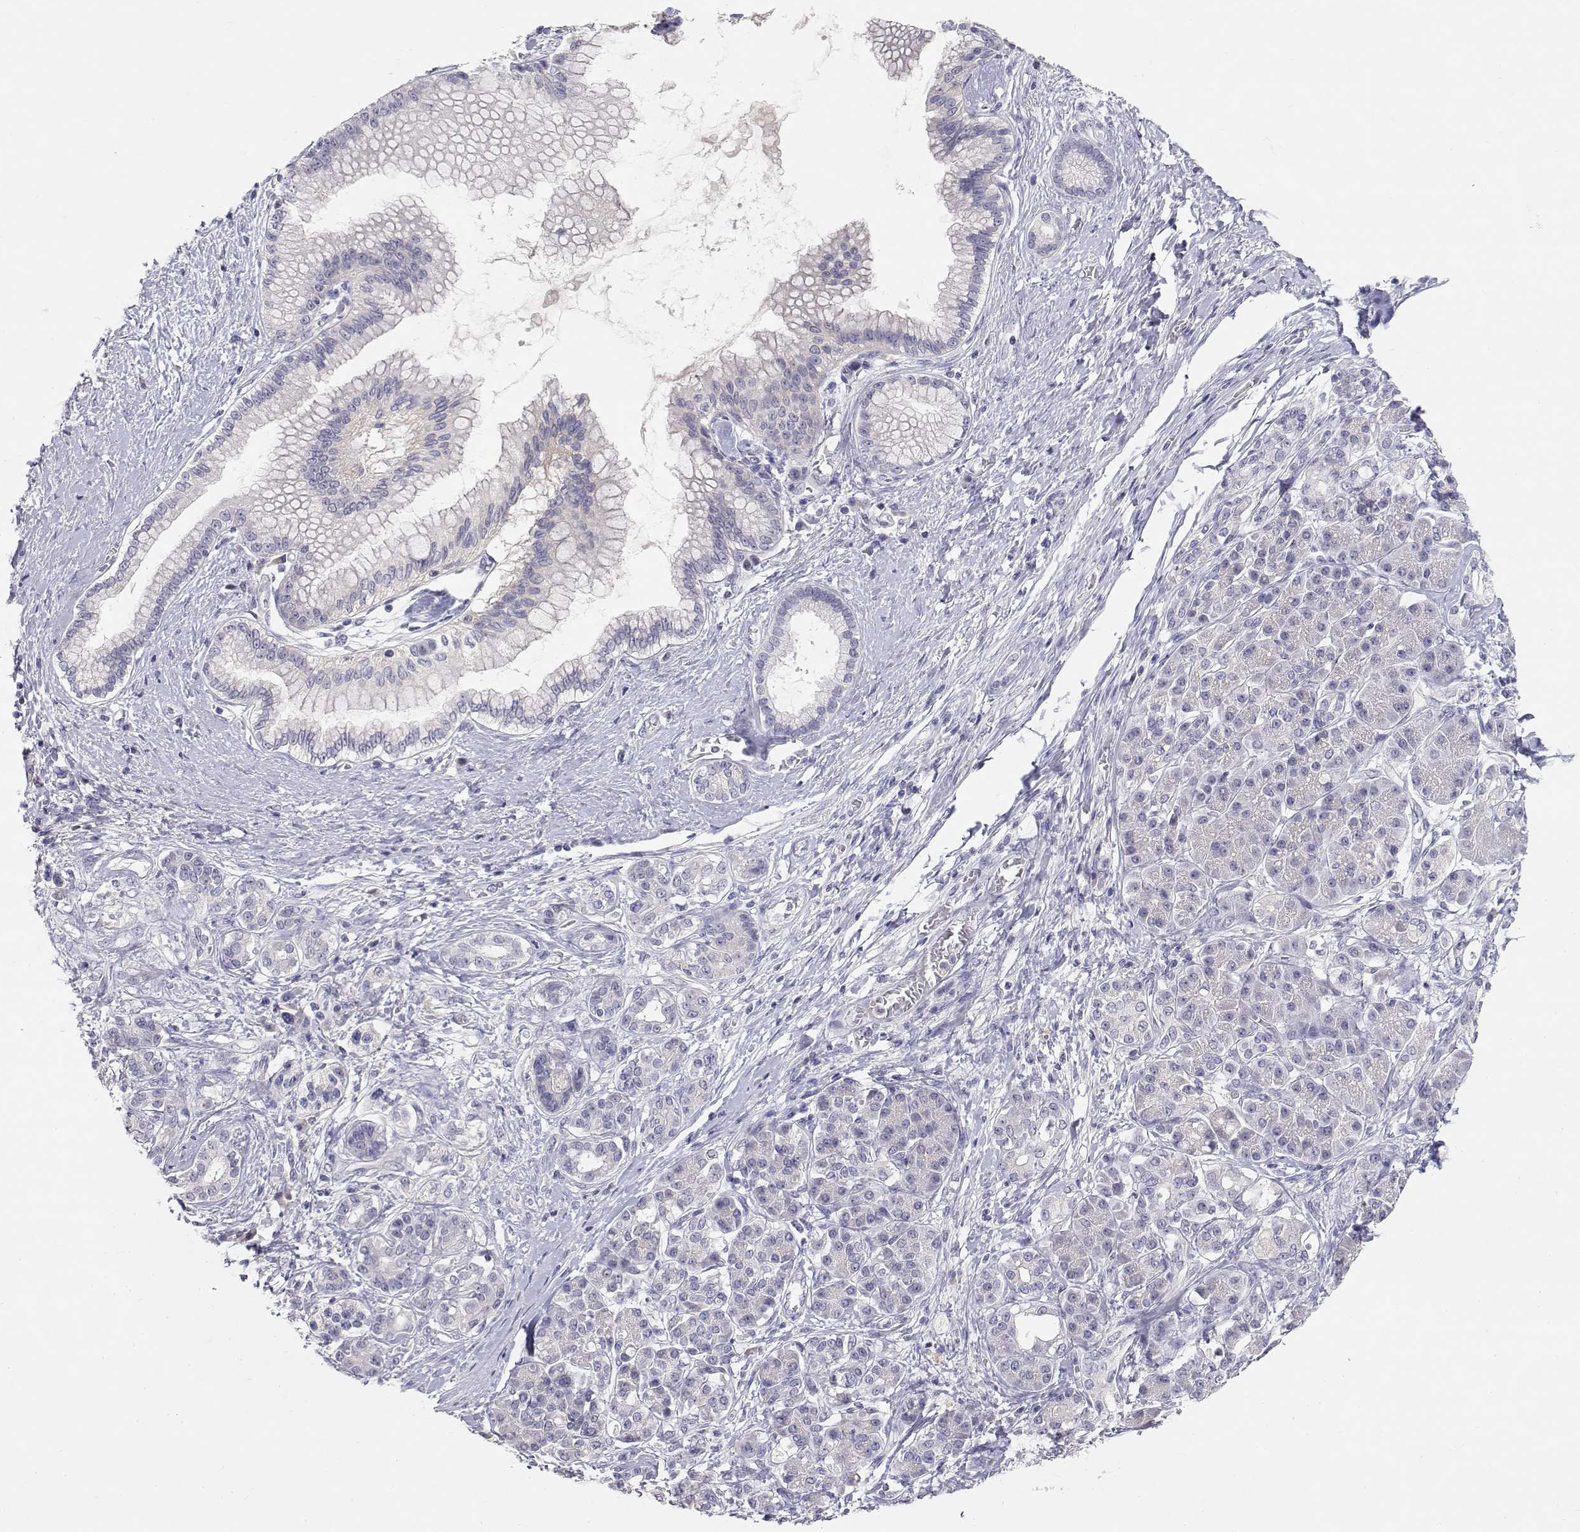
{"staining": {"intensity": "negative", "quantity": "none", "location": "none"}, "tissue": "pancreatic cancer", "cell_type": "Tumor cells", "image_type": "cancer", "snomed": [{"axis": "morphology", "description": "Adenocarcinoma, NOS"}, {"axis": "topography", "description": "Pancreas"}], "caption": "Photomicrograph shows no protein positivity in tumor cells of pancreatic cancer (adenocarcinoma) tissue.", "gene": "ADA", "patient": {"sex": "female", "age": 73}}